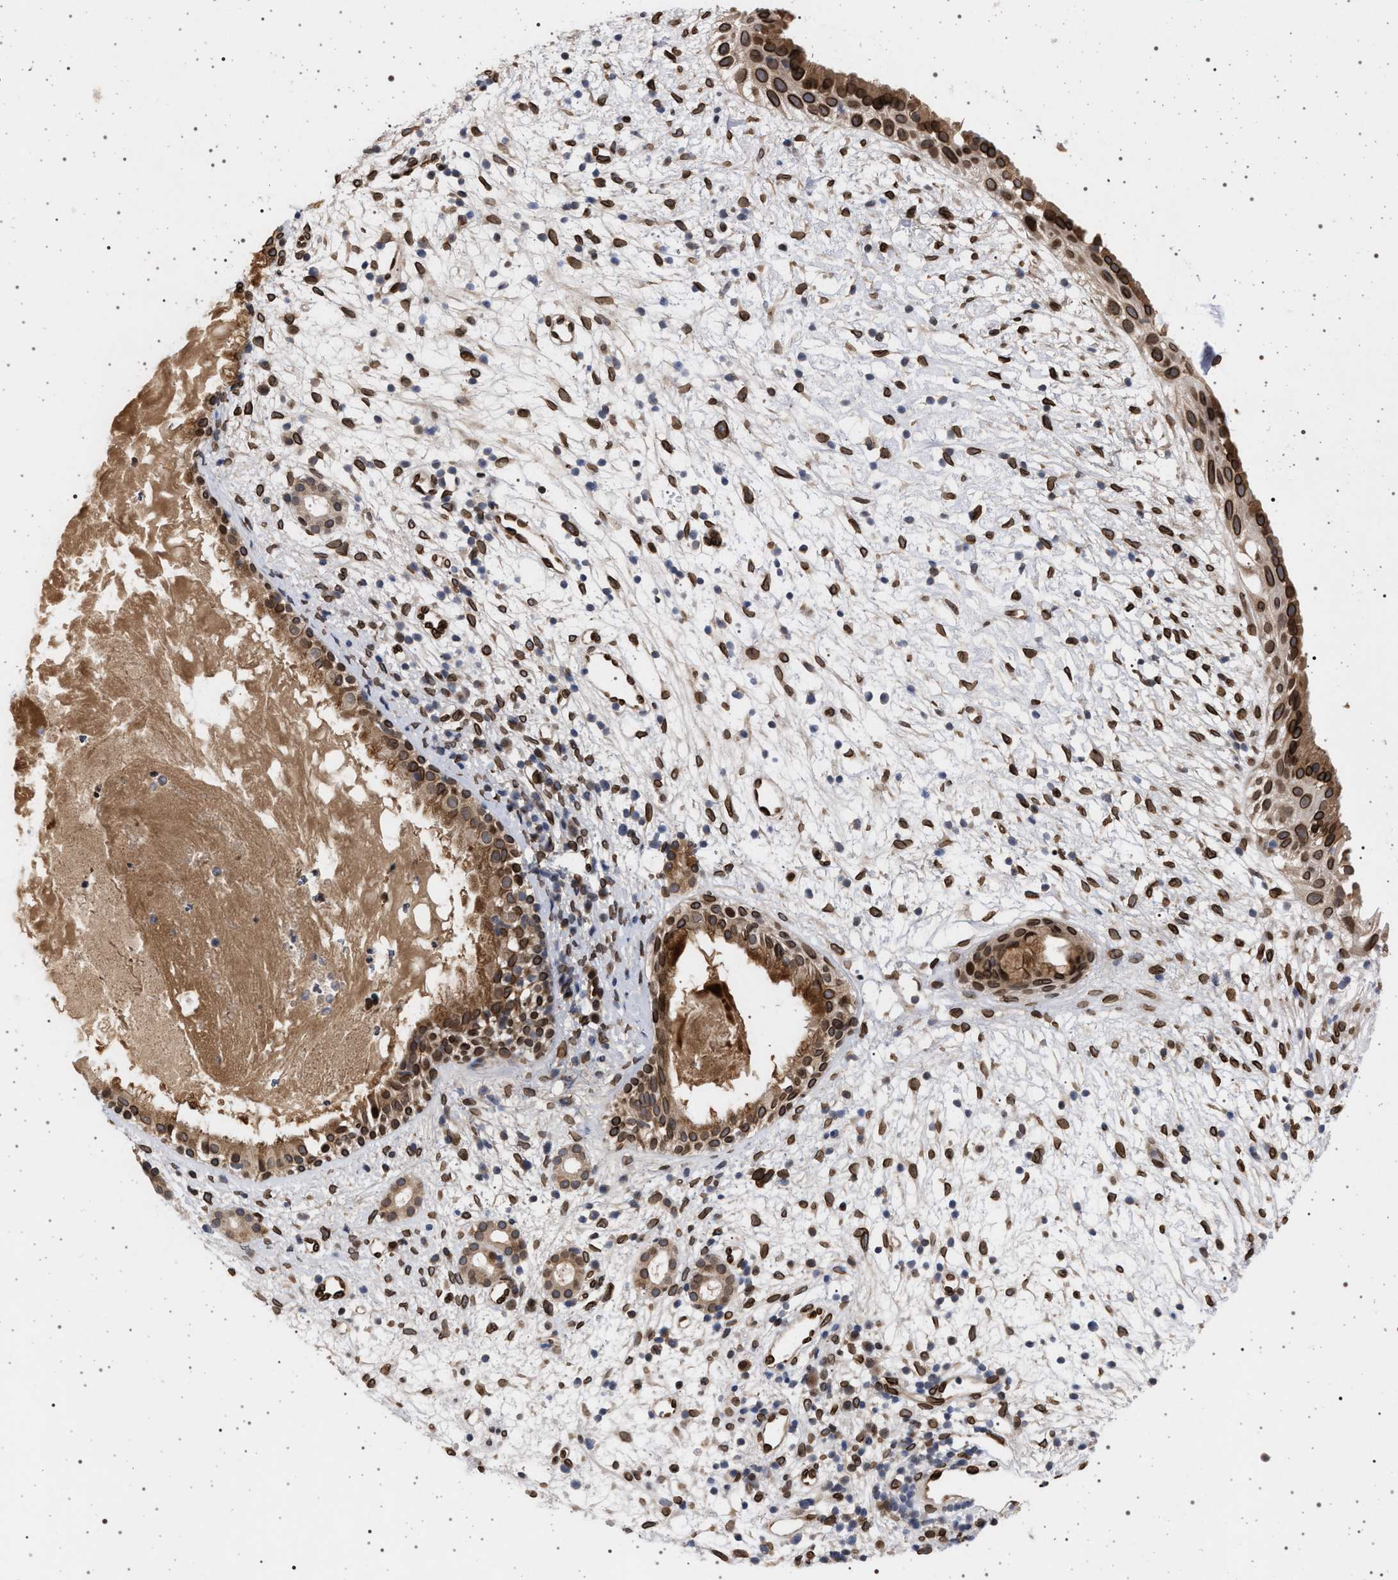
{"staining": {"intensity": "strong", "quantity": ">75%", "location": "cytoplasmic/membranous,nuclear"}, "tissue": "nasopharynx", "cell_type": "Respiratory epithelial cells", "image_type": "normal", "snomed": [{"axis": "morphology", "description": "Normal tissue, NOS"}, {"axis": "topography", "description": "Nasopharynx"}], "caption": "Benign nasopharynx exhibits strong cytoplasmic/membranous,nuclear staining in about >75% of respiratory epithelial cells (DAB (3,3'-diaminobenzidine) IHC, brown staining for protein, blue staining for nuclei)..", "gene": "ING2", "patient": {"sex": "male", "age": 22}}